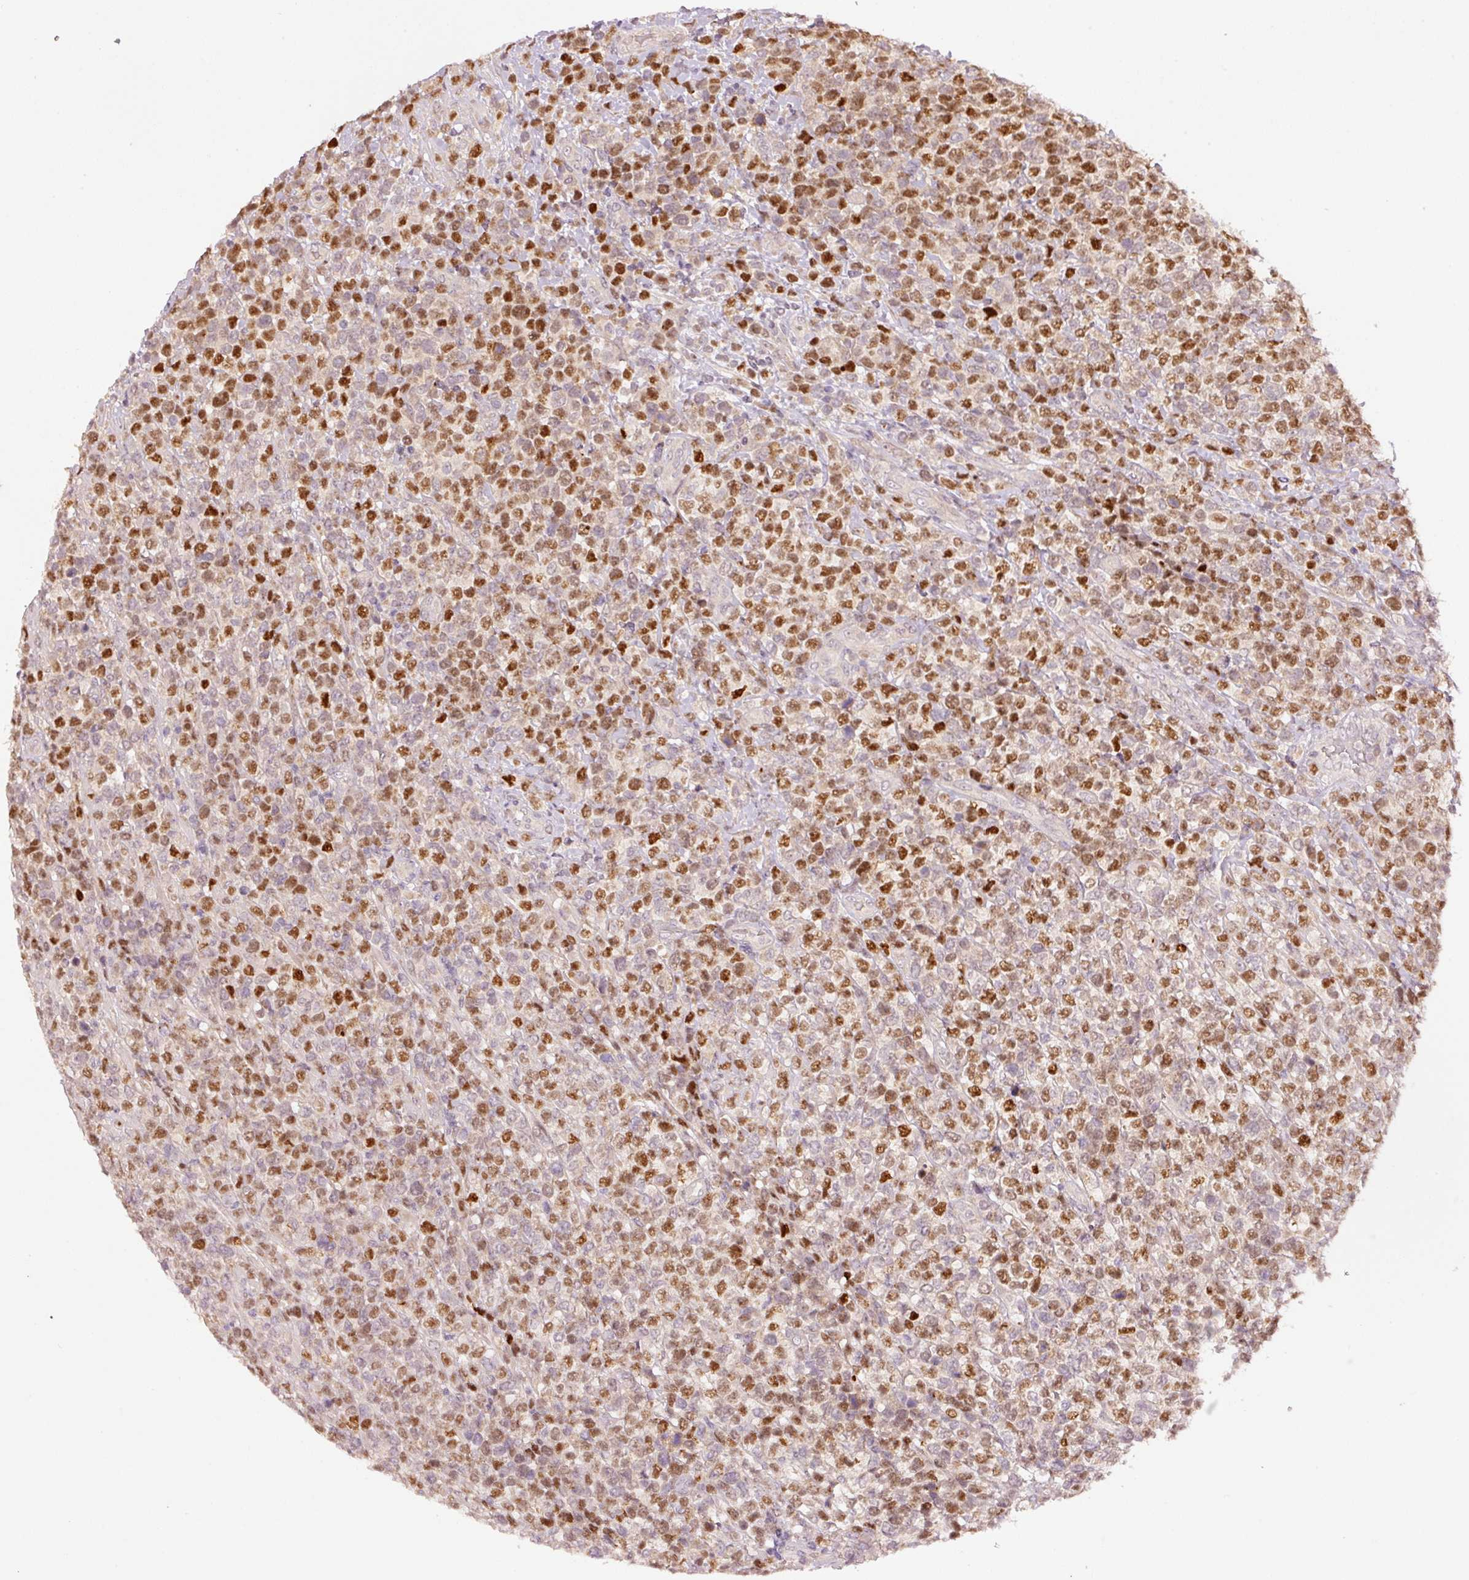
{"staining": {"intensity": "moderate", "quantity": ">75%", "location": "nuclear"}, "tissue": "lymphoma", "cell_type": "Tumor cells", "image_type": "cancer", "snomed": [{"axis": "morphology", "description": "Malignant lymphoma, non-Hodgkin's type, High grade"}, {"axis": "topography", "description": "Soft tissue"}], "caption": "Protein staining of malignant lymphoma, non-Hodgkin's type (high-grade) tissue displays moderate nuclear staining in about >75% of tumor cells. (Brightfield microscopy of DAB IHC at high magnification).", "gene": "PCDHB1", "patient": {"sex": "female", "age": 56}}